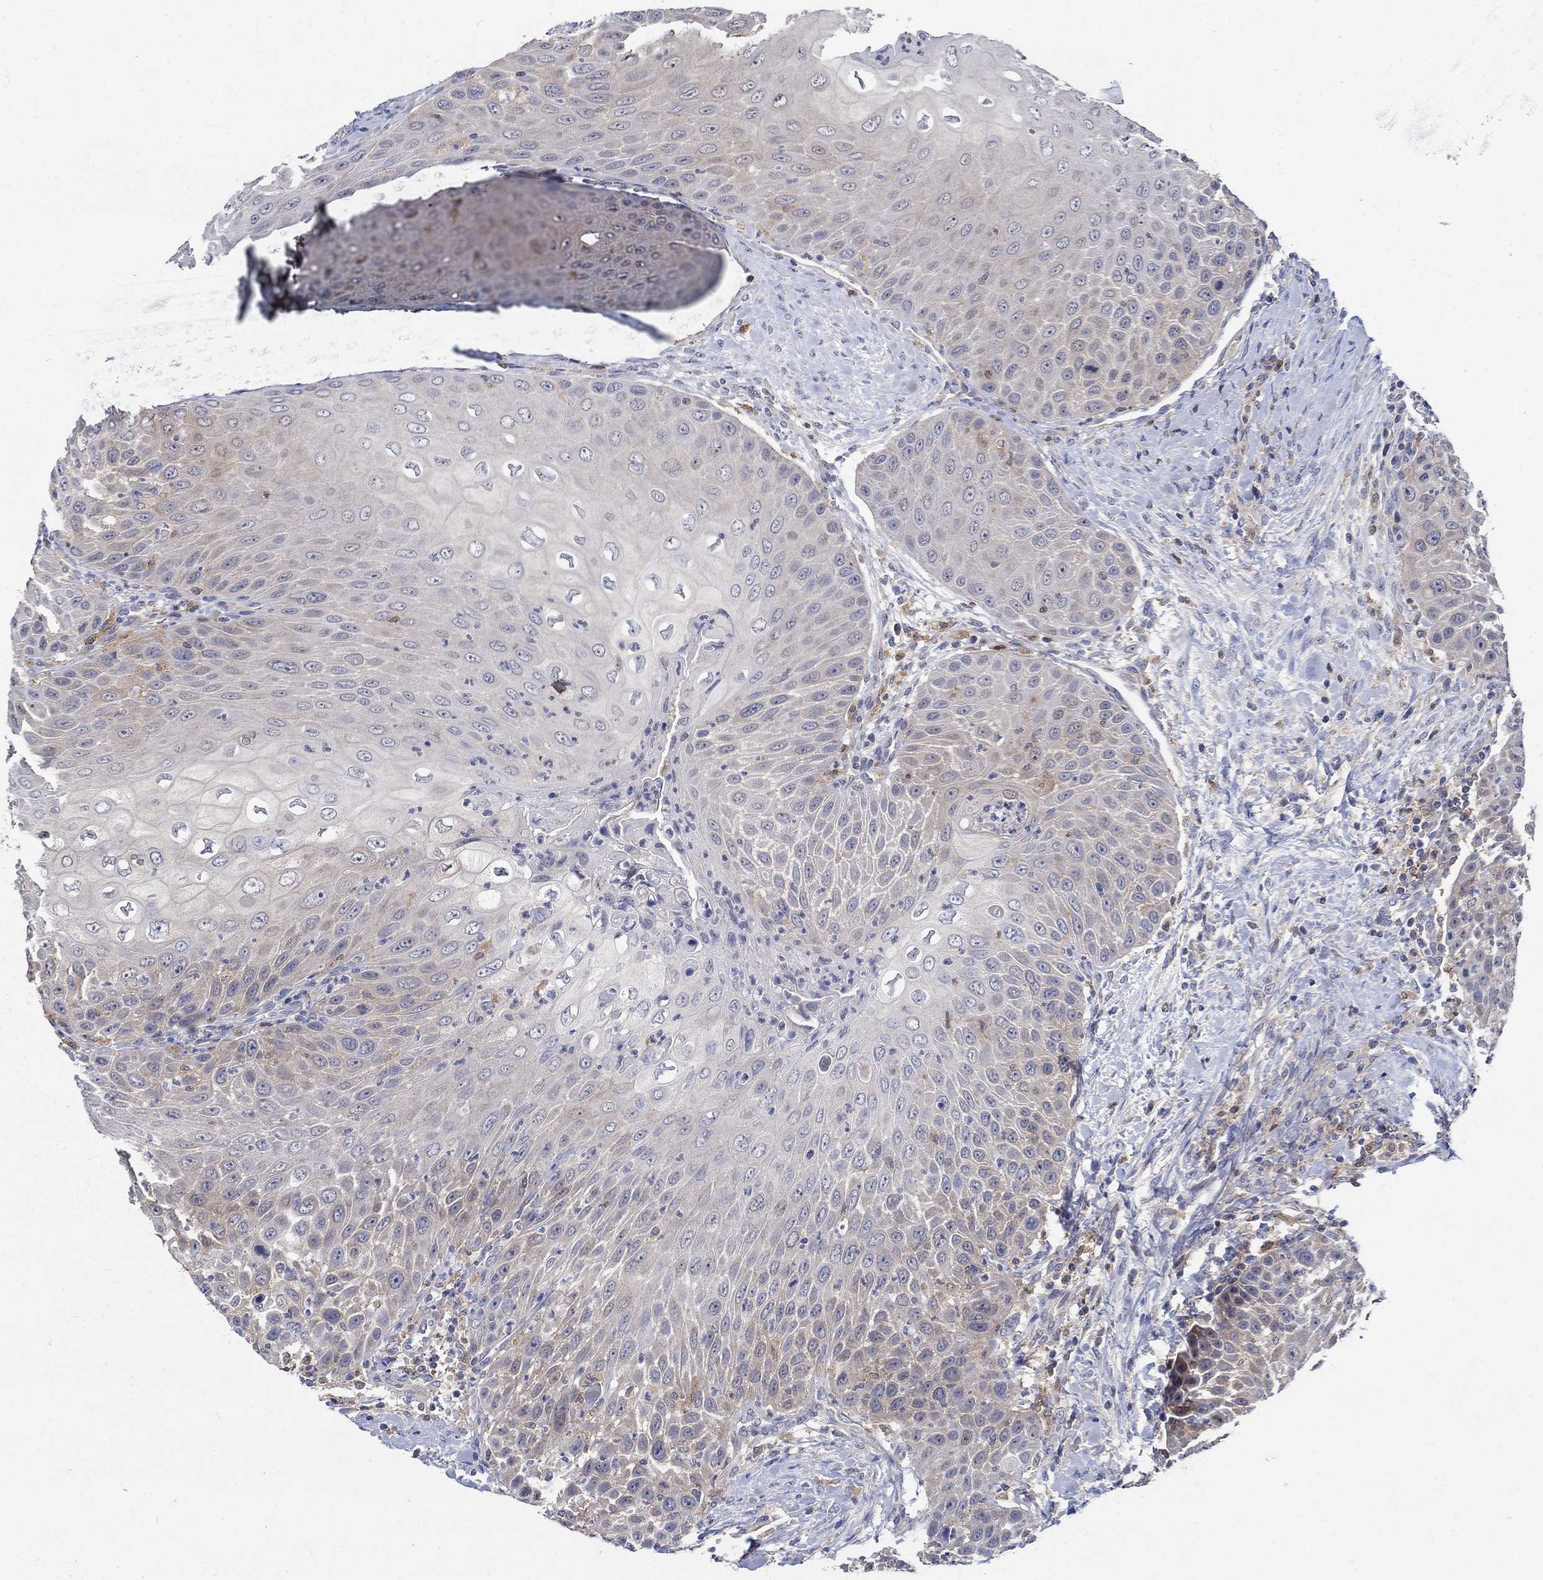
{"staining": {"intensity": "moderate", "quantity": "25%-75%", "location": "cytoplasmic/membranous"}, "tissue": "head and neck cancer", "cell_type": "Tumor cells", "image_type": "cancer", "snomed": [{"axis": "morphology", "description": "Squamous cell carcinoma, NOS"}, {"axis": "topography", "description": "Head-Neck"}], "caption": "A medium amount of moderate cytoplasmic/membranous positivity is present in about 25%-75% of tumor cells in head and neck cancer (squamous cell carcinoma) tissue. (DAB (3,3'-diaminobenzidine) = brown stain, brightfield microscopy at high magnification).", "gene": "MTHFR", "patient": {"sex": "male", "age": 69}}